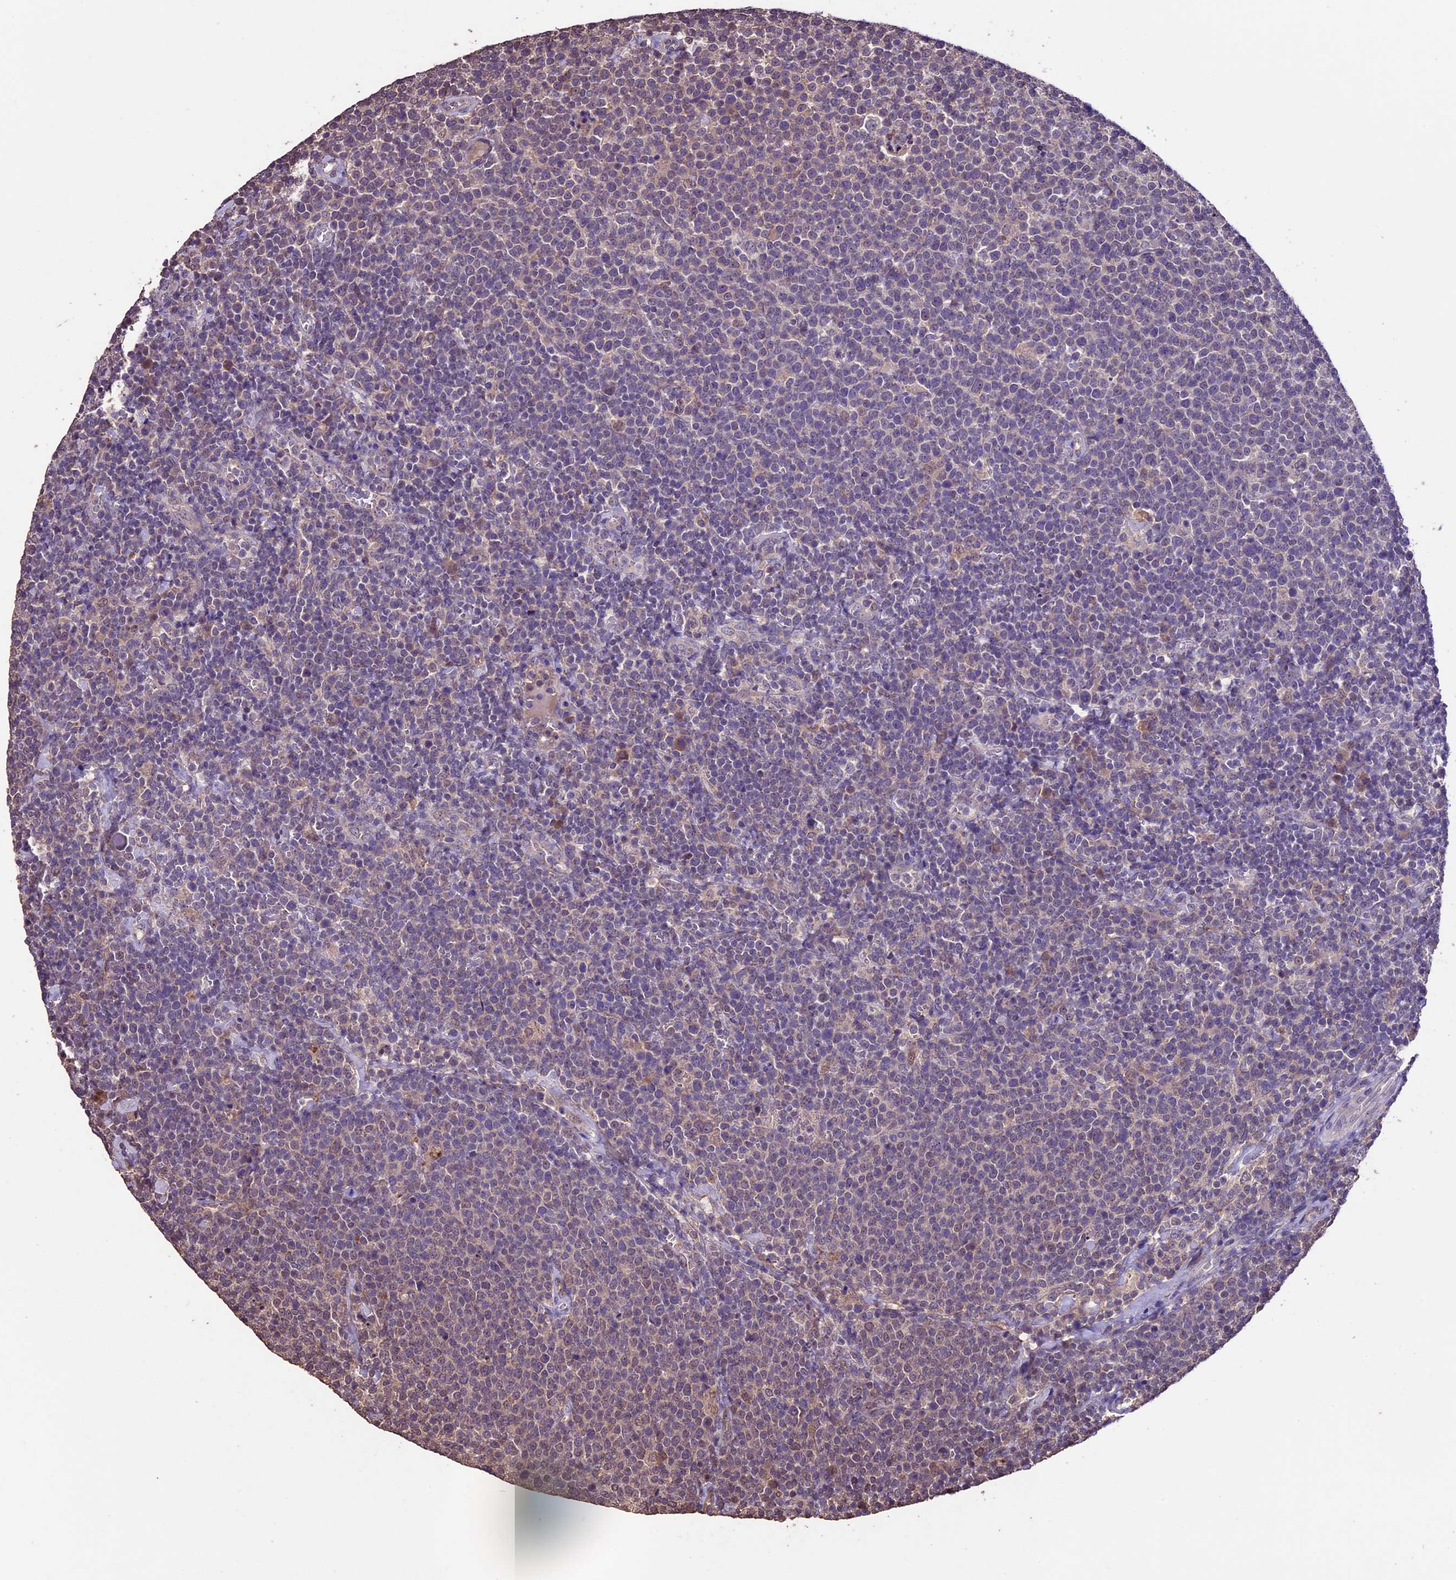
{"staining": {"intensity": "weak", "quantity": "<25%", "location": "cytoplasmic/membranous"}, "tissue": "lymphoma", "cell_type": "Tumor cells", "image_type": "cancer", "snomed": [{"axis": "morphology", "description": "Malignant lymphoma, non-Hodgkin's type, High grade"}, {"axis": "topography", "description": "Lymph node"}], "caption": "High-grade malignant lymphoma, non-Hodgkin's type stained for a protein using immunohistochemistry reveals no positivity tumor cells.", "gene": "DIS3L", "patient": {"sex": "male", "age": 61}}